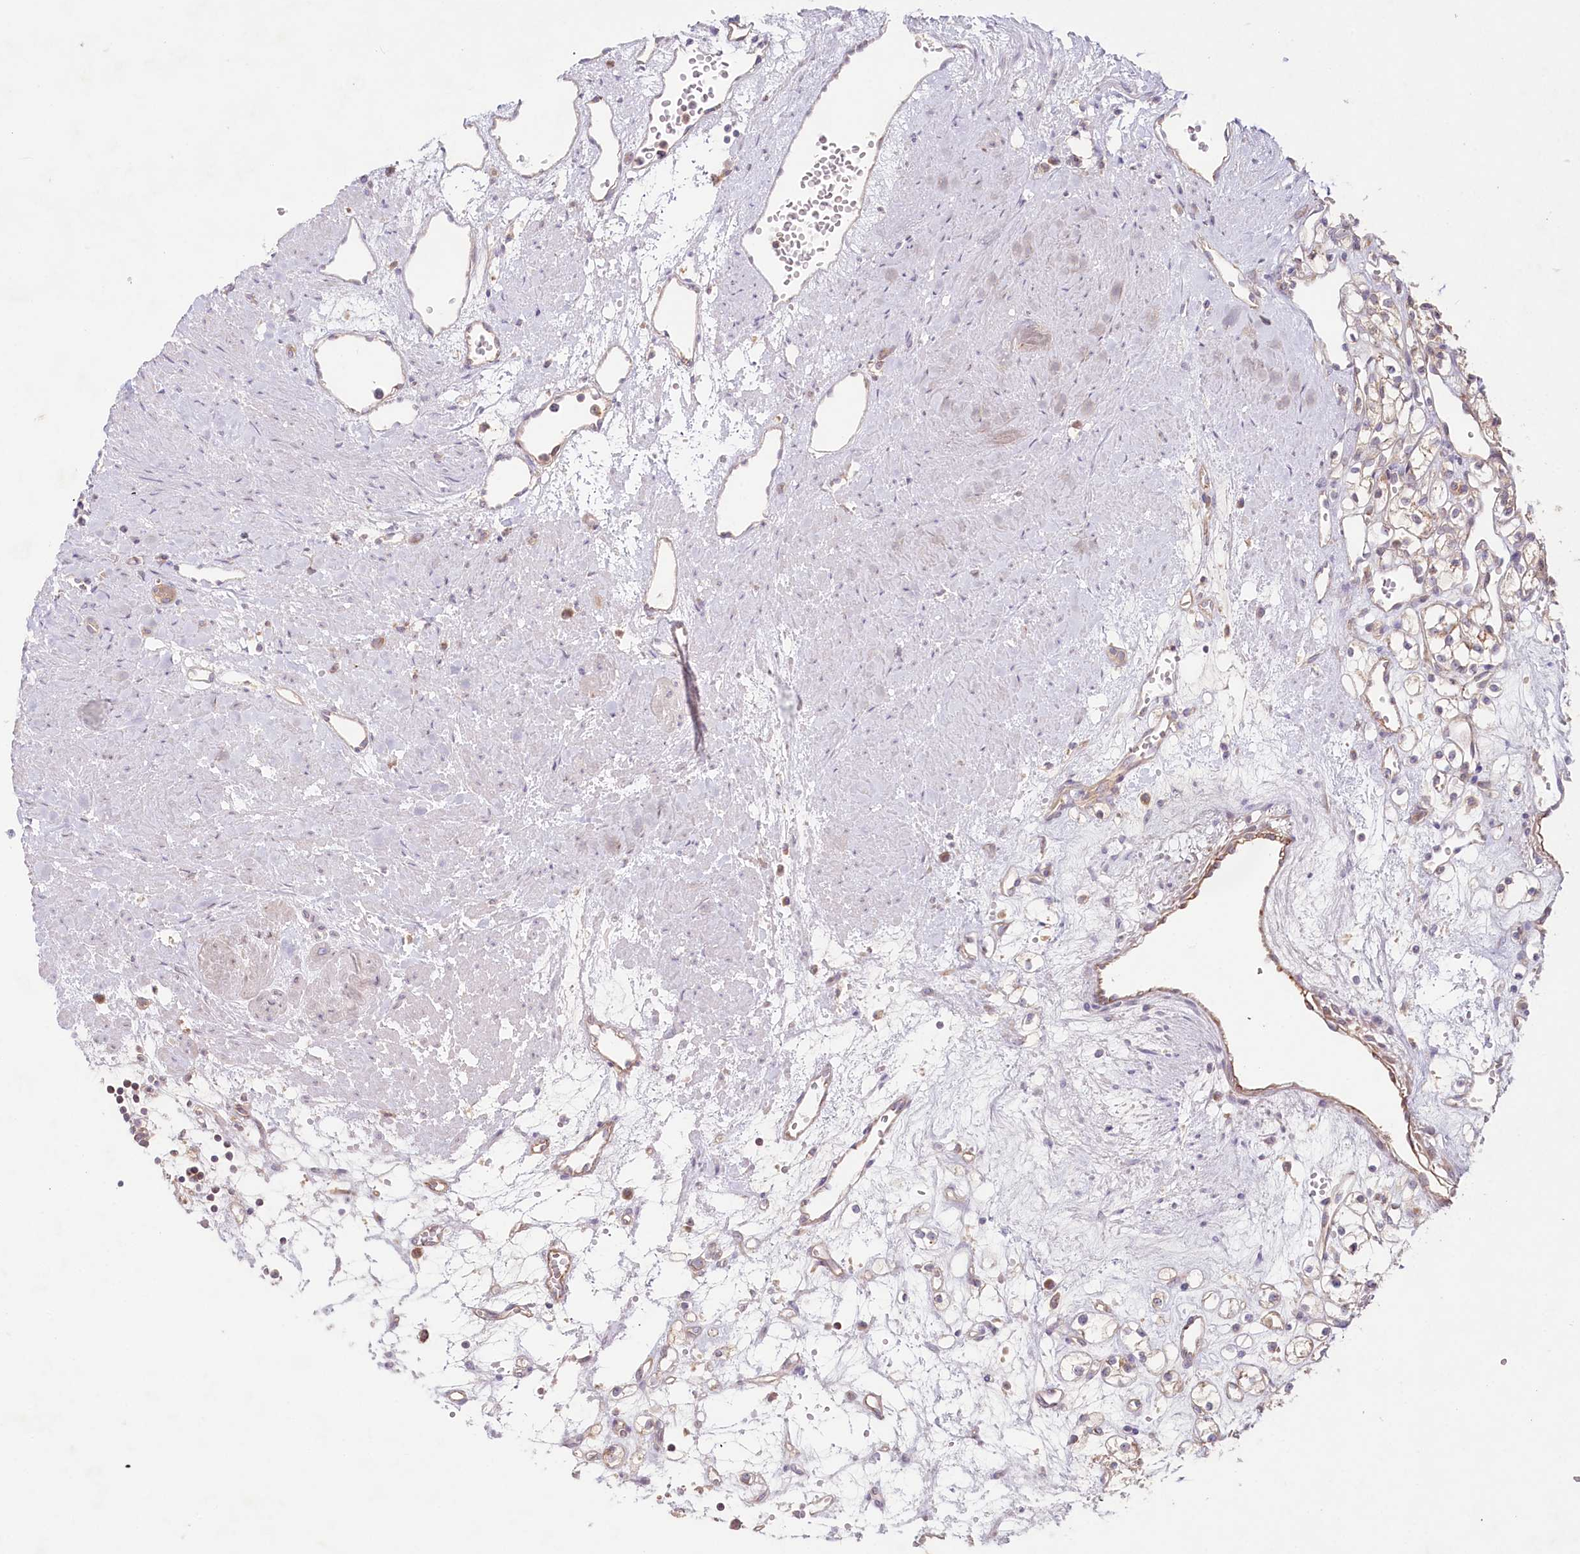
{"staining": {"intensity": "weak", "quantity": "25%-75%", "location": "cytoplasmic/membranous"}, "tissue": "renal cancer", "cell_type": "Tumor cells", "image_type": "cancer", "snomed": [{"axis": "morphology", "description": "Adenocarcinoma, NOS"}, {"axis": "topography", "description": "Kidney"}], "caption": "Immunohistochemical staining of renal cancer (adenocarcinoma) displays low levels of weak cytoplasmic/membranous positivity in about 25%-75% of tumor cells.", "gene": "TNIP1", "patient": {"sex": "female", "age": 59}}